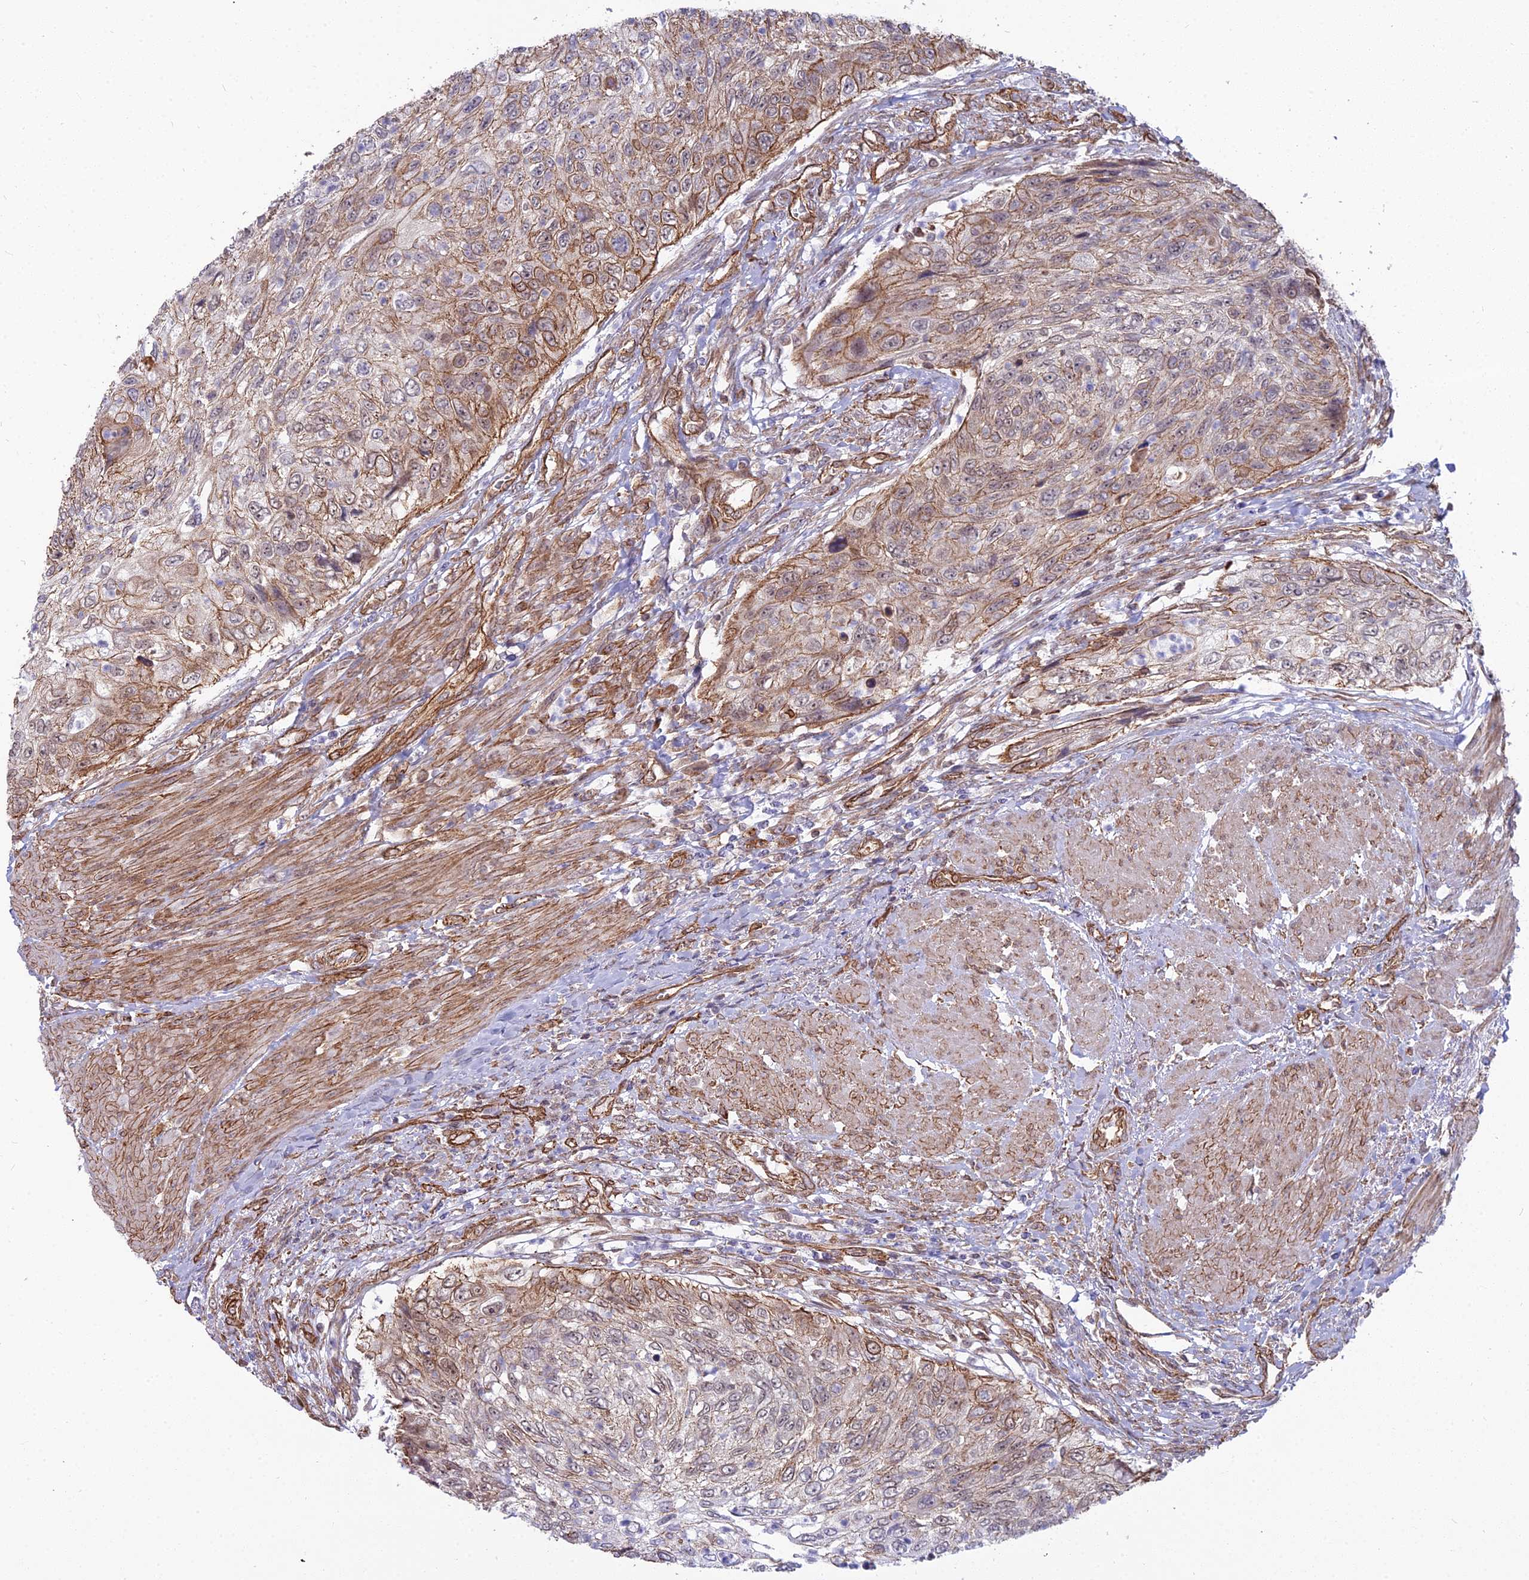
{"staining": {"intensity": "moderate", "quantity": "25%-75%", "location": "cytoplasmic/membranous"}, "tissue": "urothelial cancer", "cell_type": "Tumor cells", "image_type": "cancer", "snomed": [{"axis": "morphology", "description": "Urothelial carcinoma, High grade"}, {"axis": "topography", "description": "Urinary bladder"}], "caption": "Immunohistochemical staining of human high-grade urothelial carcinoma demonstrates moderate cytoplasmic/membranous protein positivity in approximately 25%-75% of tumor cells.", "gene": "YJU2", "patient": {"sex": "female", "age": 60}}